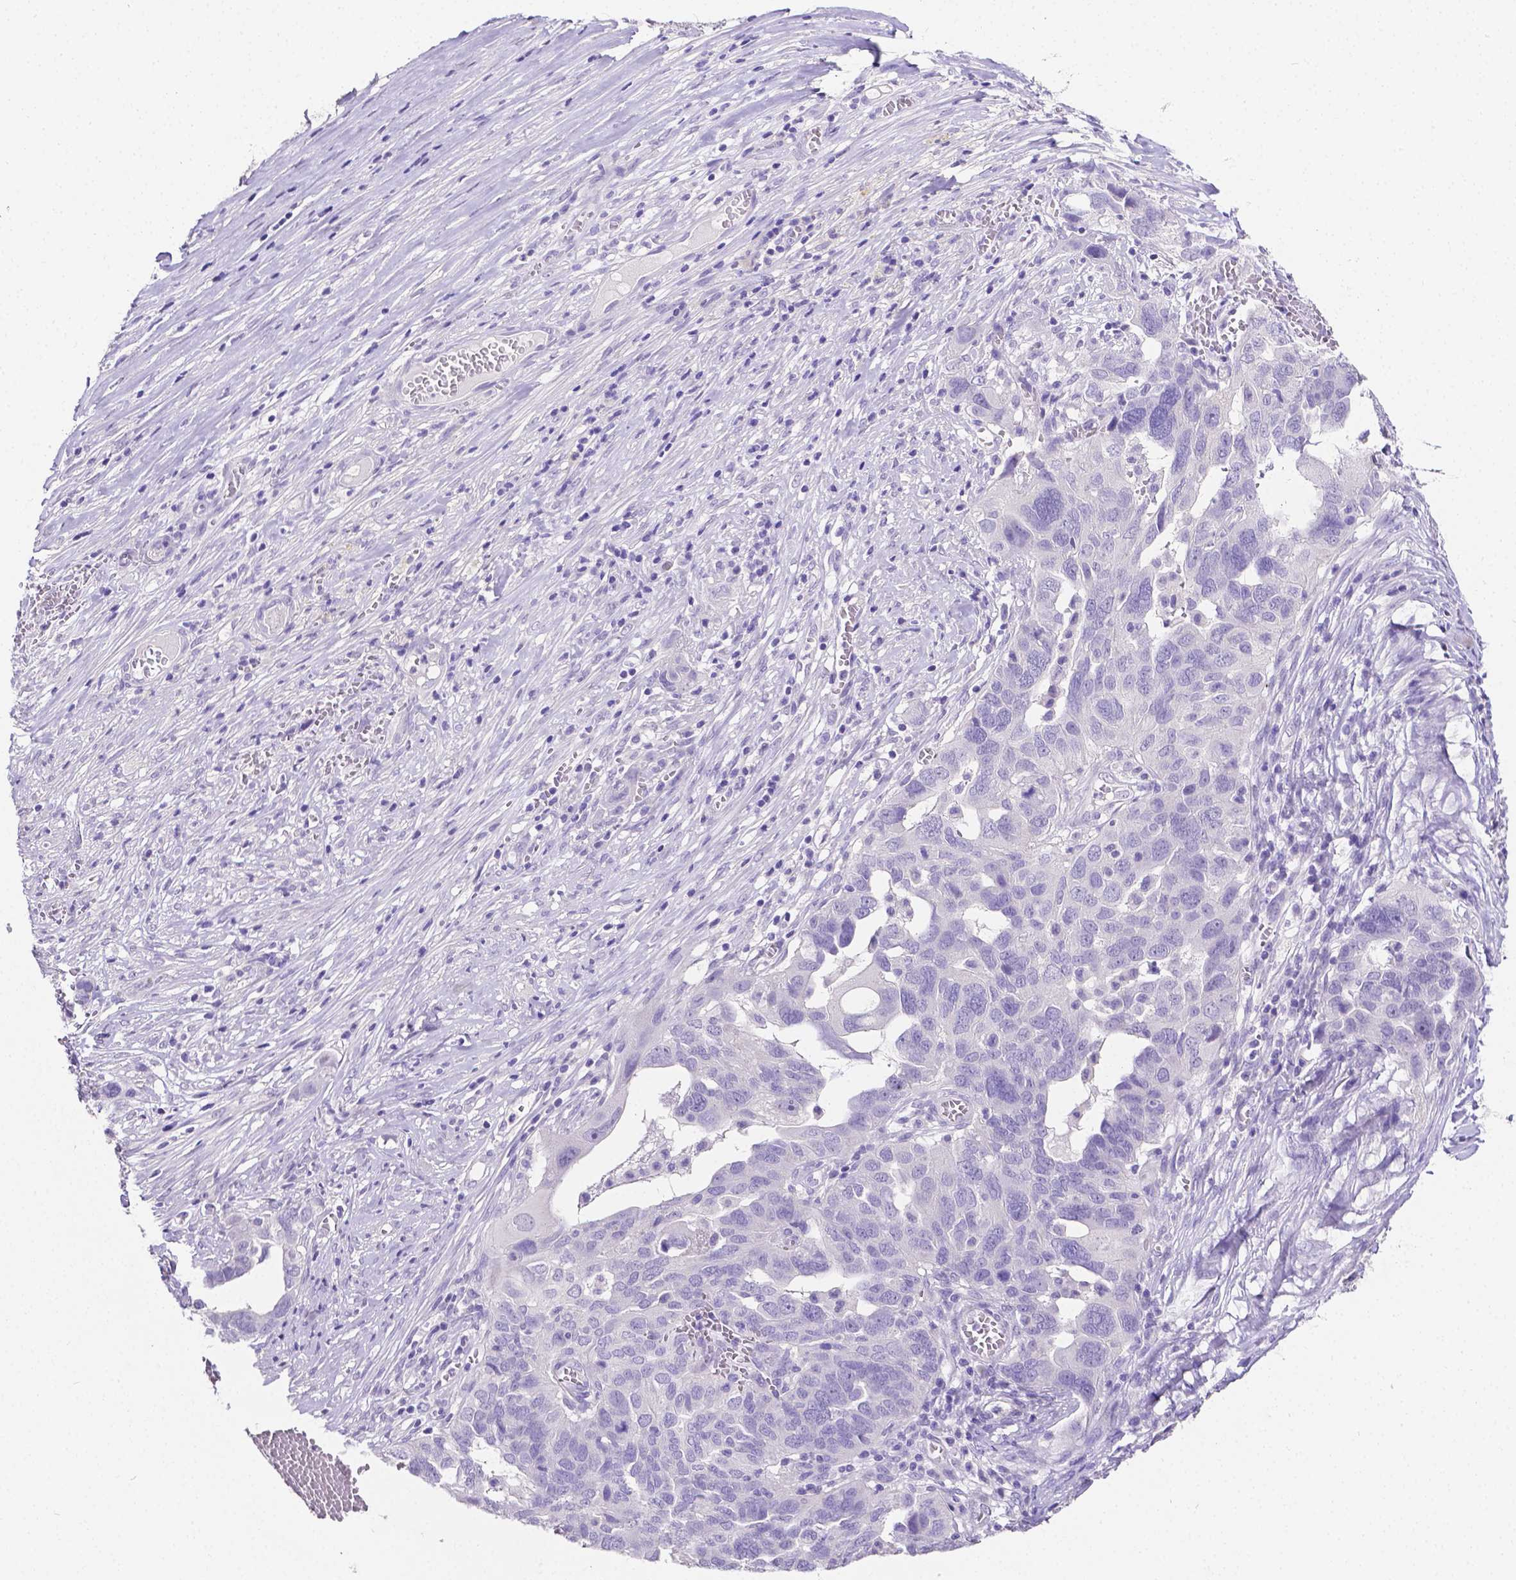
{"staining": {"intensity": "negative", "quantity": "none", "location": "none"}, "tissue": "ovarian cancer", "cell_type": "Tumor cells", "image_type": "cancer", "snomed": [{"axis": "morphology", "description": "Carcinoma, endometroid"}, {"axis": "topography", "description": "Soft tissue"}, {"axis": "topography", "description": "Ovary"}], "caption": "Ovarian endometroid carcinoma was stained to show a protein in brown. There is no significant positivity in tumor cells.", "gene": "SLC22A2", "patient": {"sex": "female", "age": 52}}